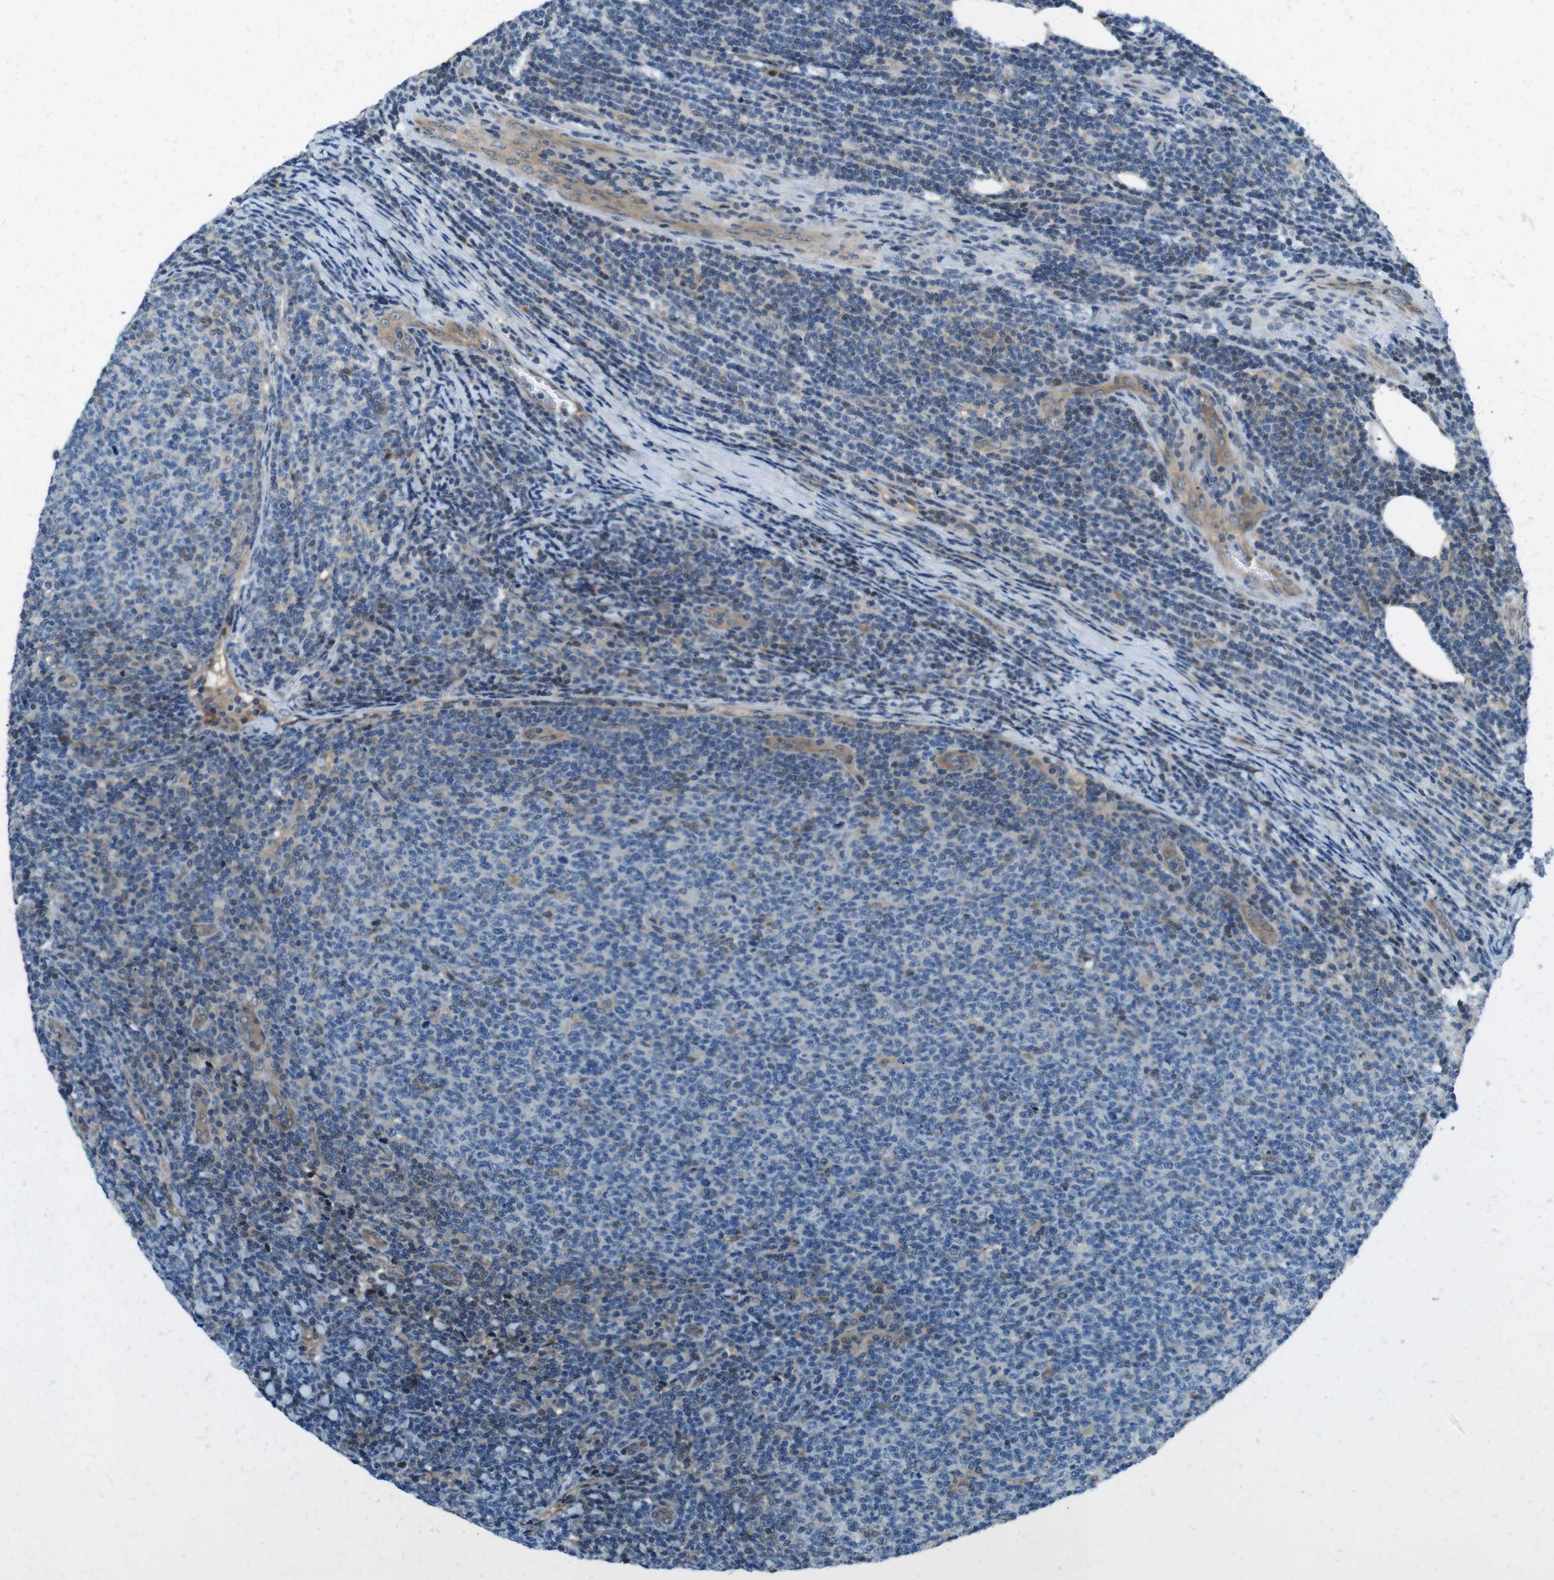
{"staining": {"intensity": "weak", "quantity": "<25%", "location": "cytoplasmic/membranous"}, "tissue": "lymphoma", "cell_type": "Tumor cells", "image_type": "cancer", "snomed": [{"axis": "morphology", "description": "Malignant lymphoma, non-Hodgkin's type, Low grade"}, {"axis": "topography", "description": "Lymph node"}], "caption": "Tumor cells are negative for brown protein staining in lymphoma.", "gene": "LRP5", "patient": {"sex": "male", "age": 66}}